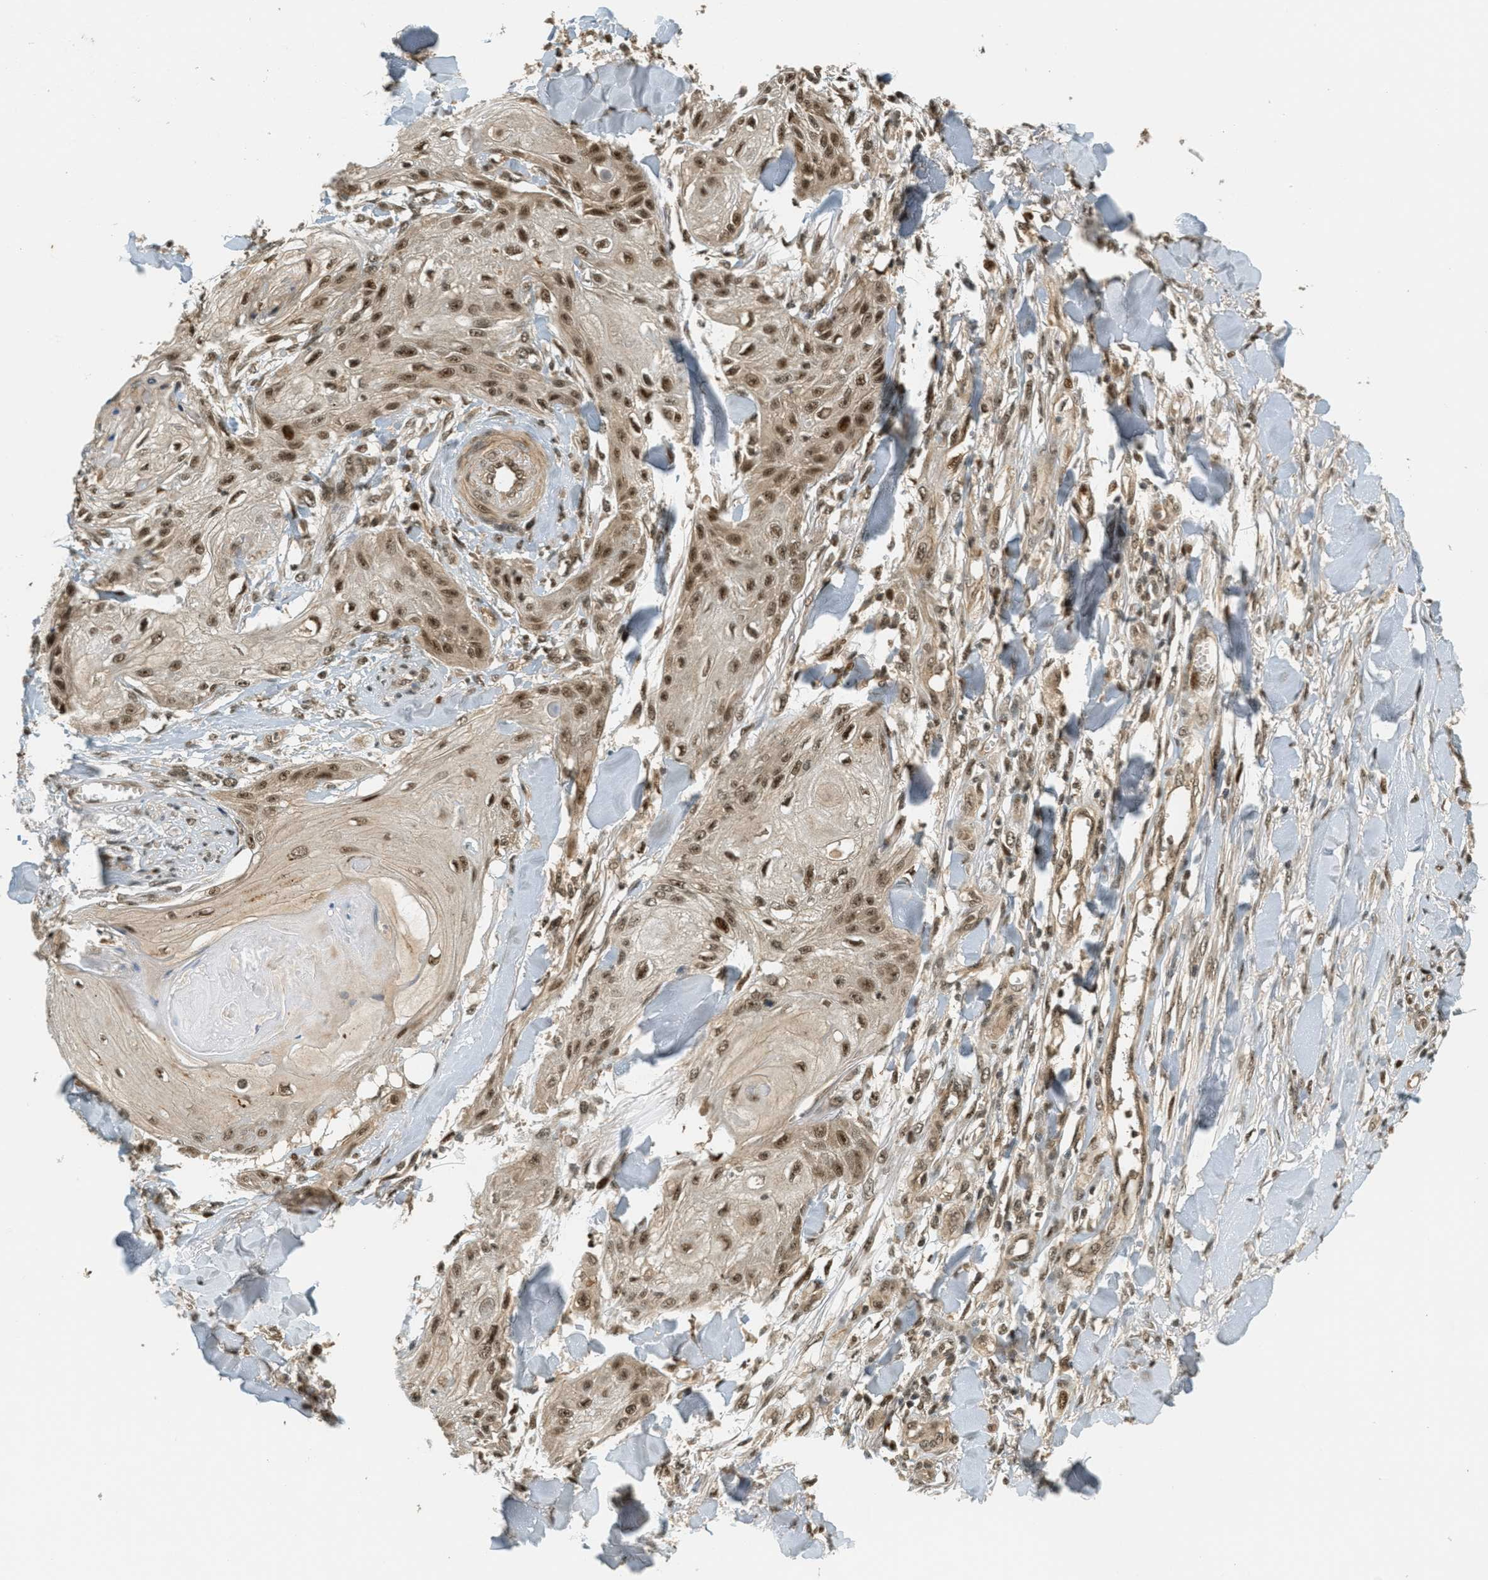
{"staining": {"intensity": "moderate", "quantity": ">75%", "location": "nuclear"}, "tissue": "skin cancer", "cell_type": "Tumor cells", "image_type": "cancer", "snomed": [{"axis": "morphology", "description": "Squamous cell carcinoma, NOS"}, {"axis": "topography", "description": "Skin"}], "caption": "IHC (DAB) staining of skin cancer (squamous cell carcinoma) displays moderate nuclear protein staining in about >75% of tumor cells.", "gene": "FOXM1", "patient": {"sex": "male", "age": 74}}